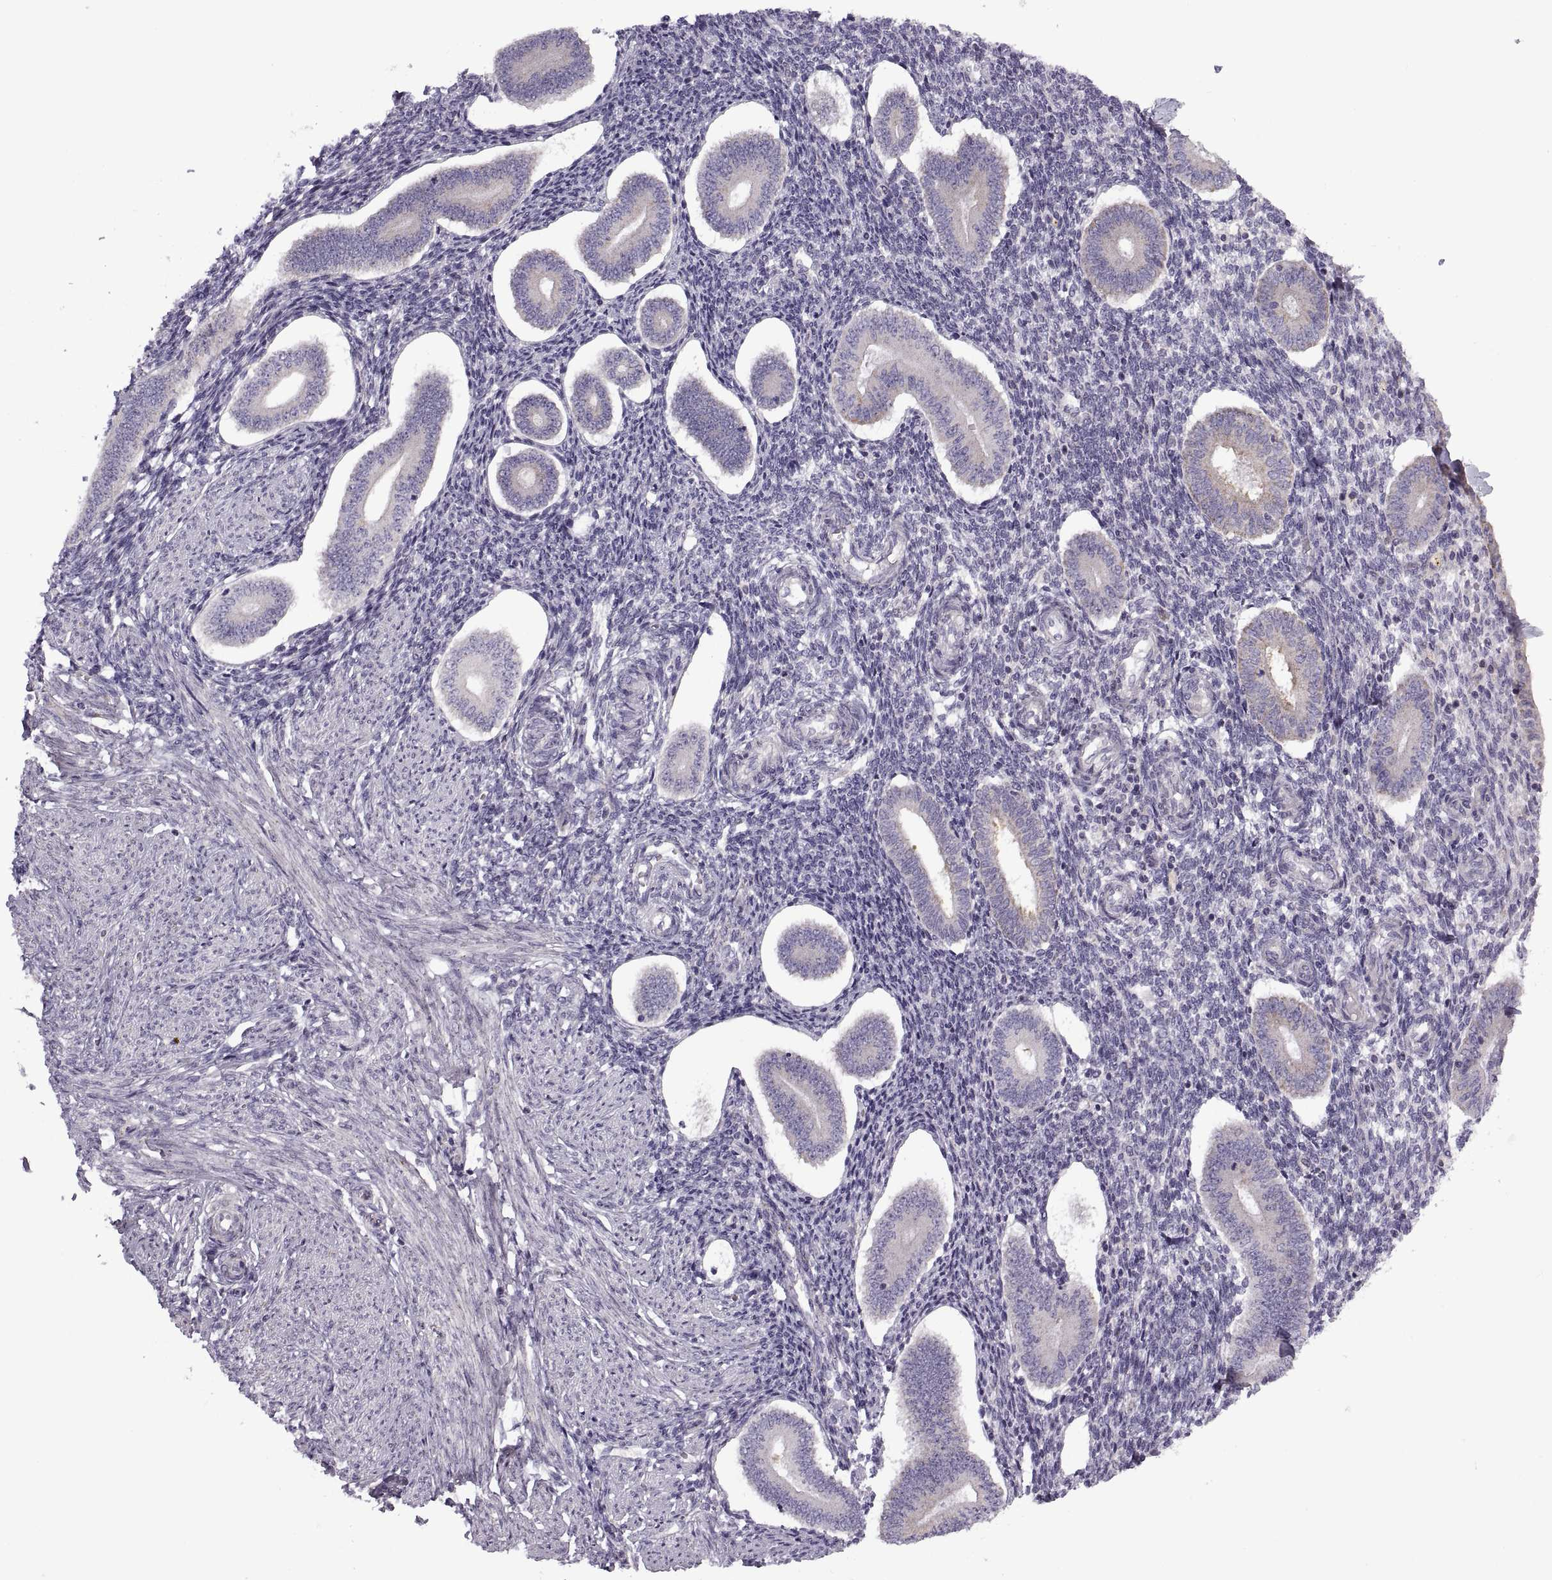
{"staining": {"intensity": "negative", "quantity": "none", "location": "none"}, "tissue": "endometrium", "cell_type": "Cells in endometrial stroma", "image_type": "normal", "snomed": [{"axis": "morphology", "description": "Normal tissue, NOS"}, {"axis": "topography", "description": "Endometrium"}], "caption": "An IHC image of normal endometrium is shown. There is no staining in cells in endometrial stroma of endometrium.", "gene": "PIERCE1", "patient": {"sex": "female", "age": 40}}